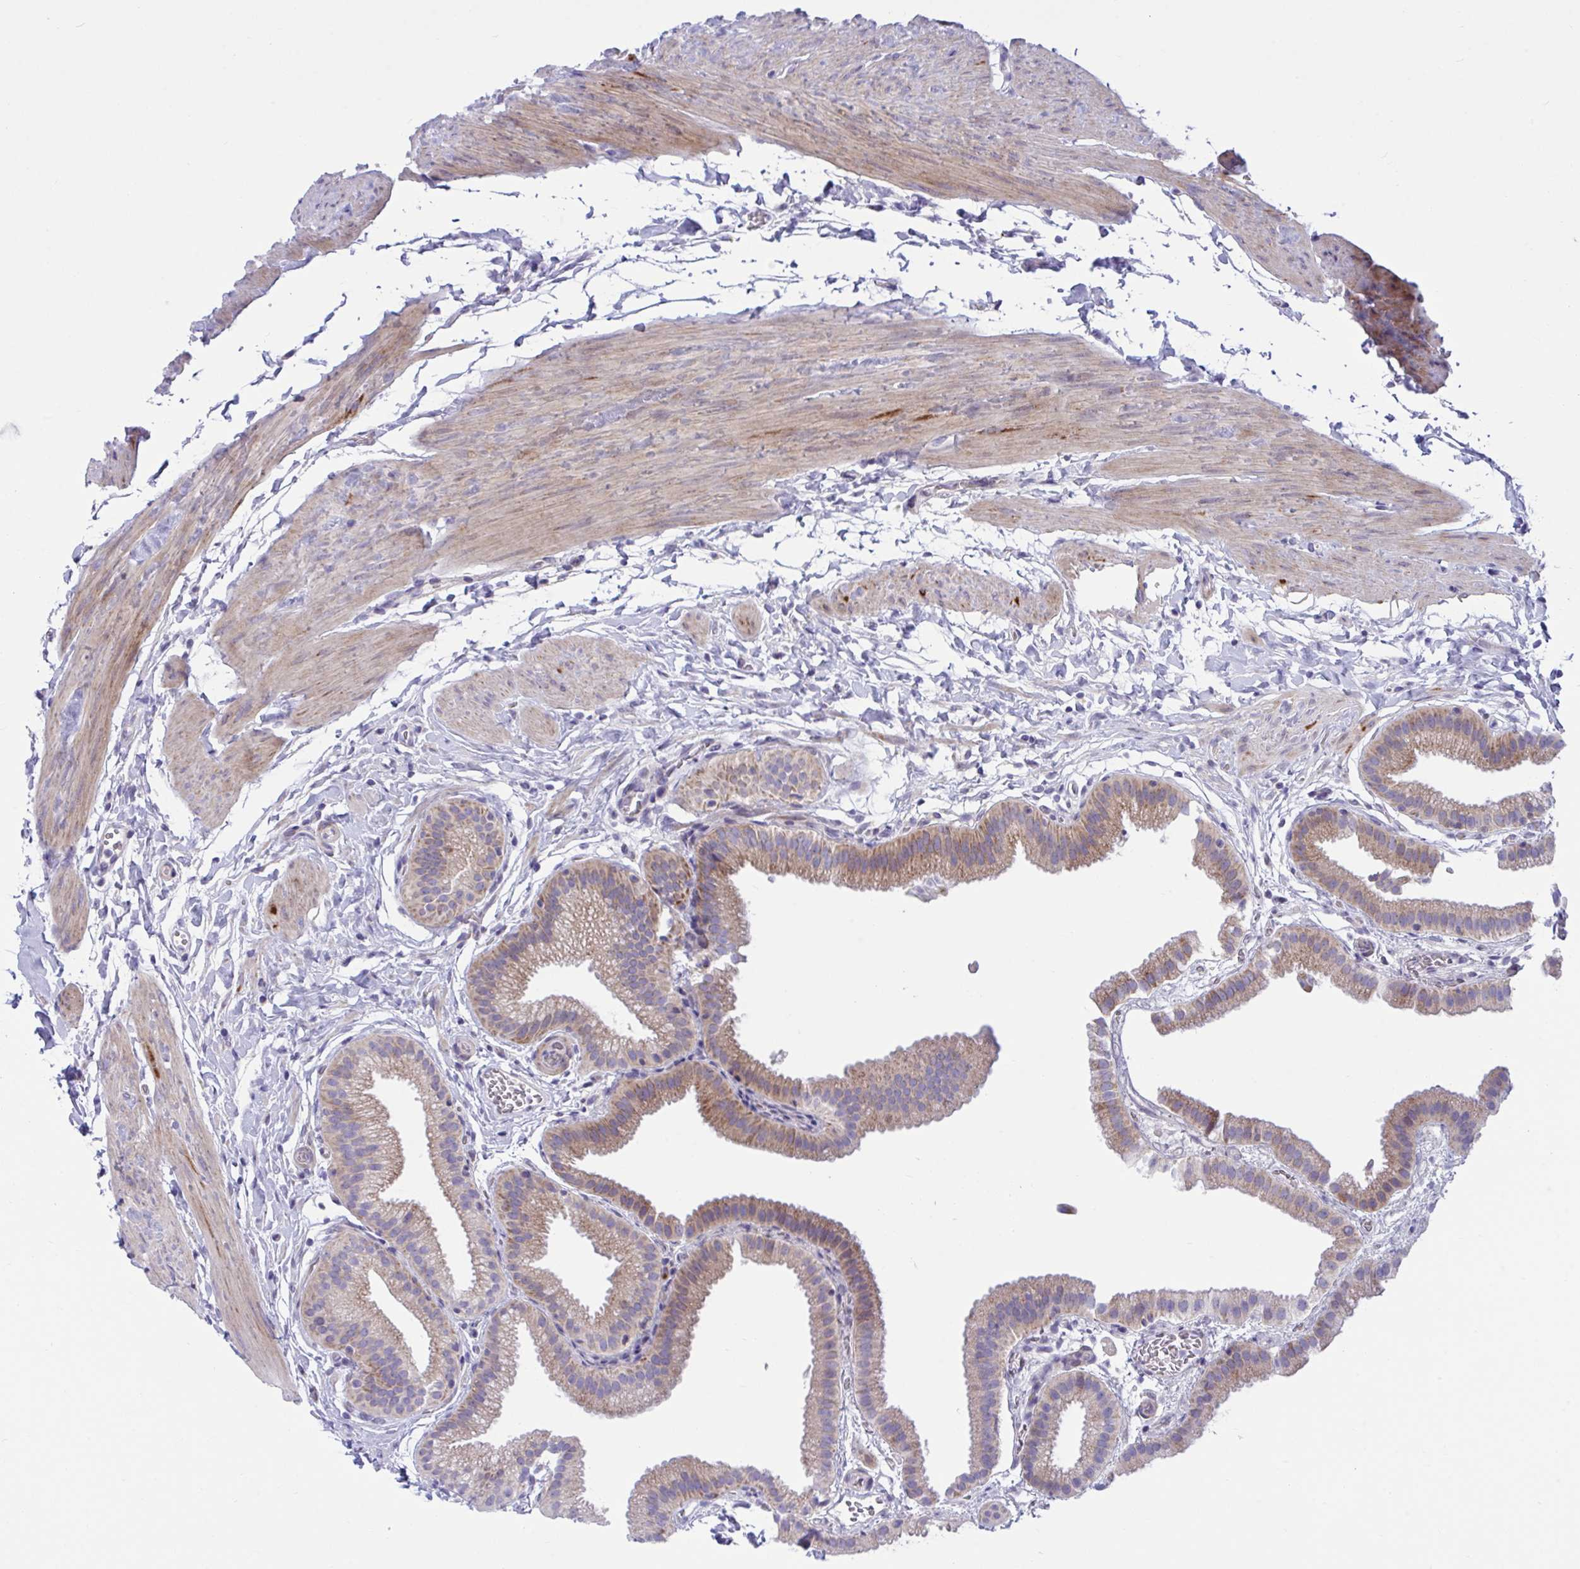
{"staining": {"intensity": "moderate", "quantity": ">75%", "location": "cytoplasmic/membranous"}, "tissue": "gallbladder", "cell_type": "Glandular cells", "image_type": "normal", "snomed": [{"axis": "morphology", "description": "Normal tissue, NOS"}, {"axis": "topography", "description": "Gallbladder"}], "caption": "IHC image of normal gallbladder: human gallbladder stained using IHC displays medium levels of moderate protein expression localized specifically in the cytoplasmic/membranous of glandular cells, appearing as a cytoplasmic/membranous brown color.", "gene": "DTX3", "patient": {"sex": "female", "age": 63}}